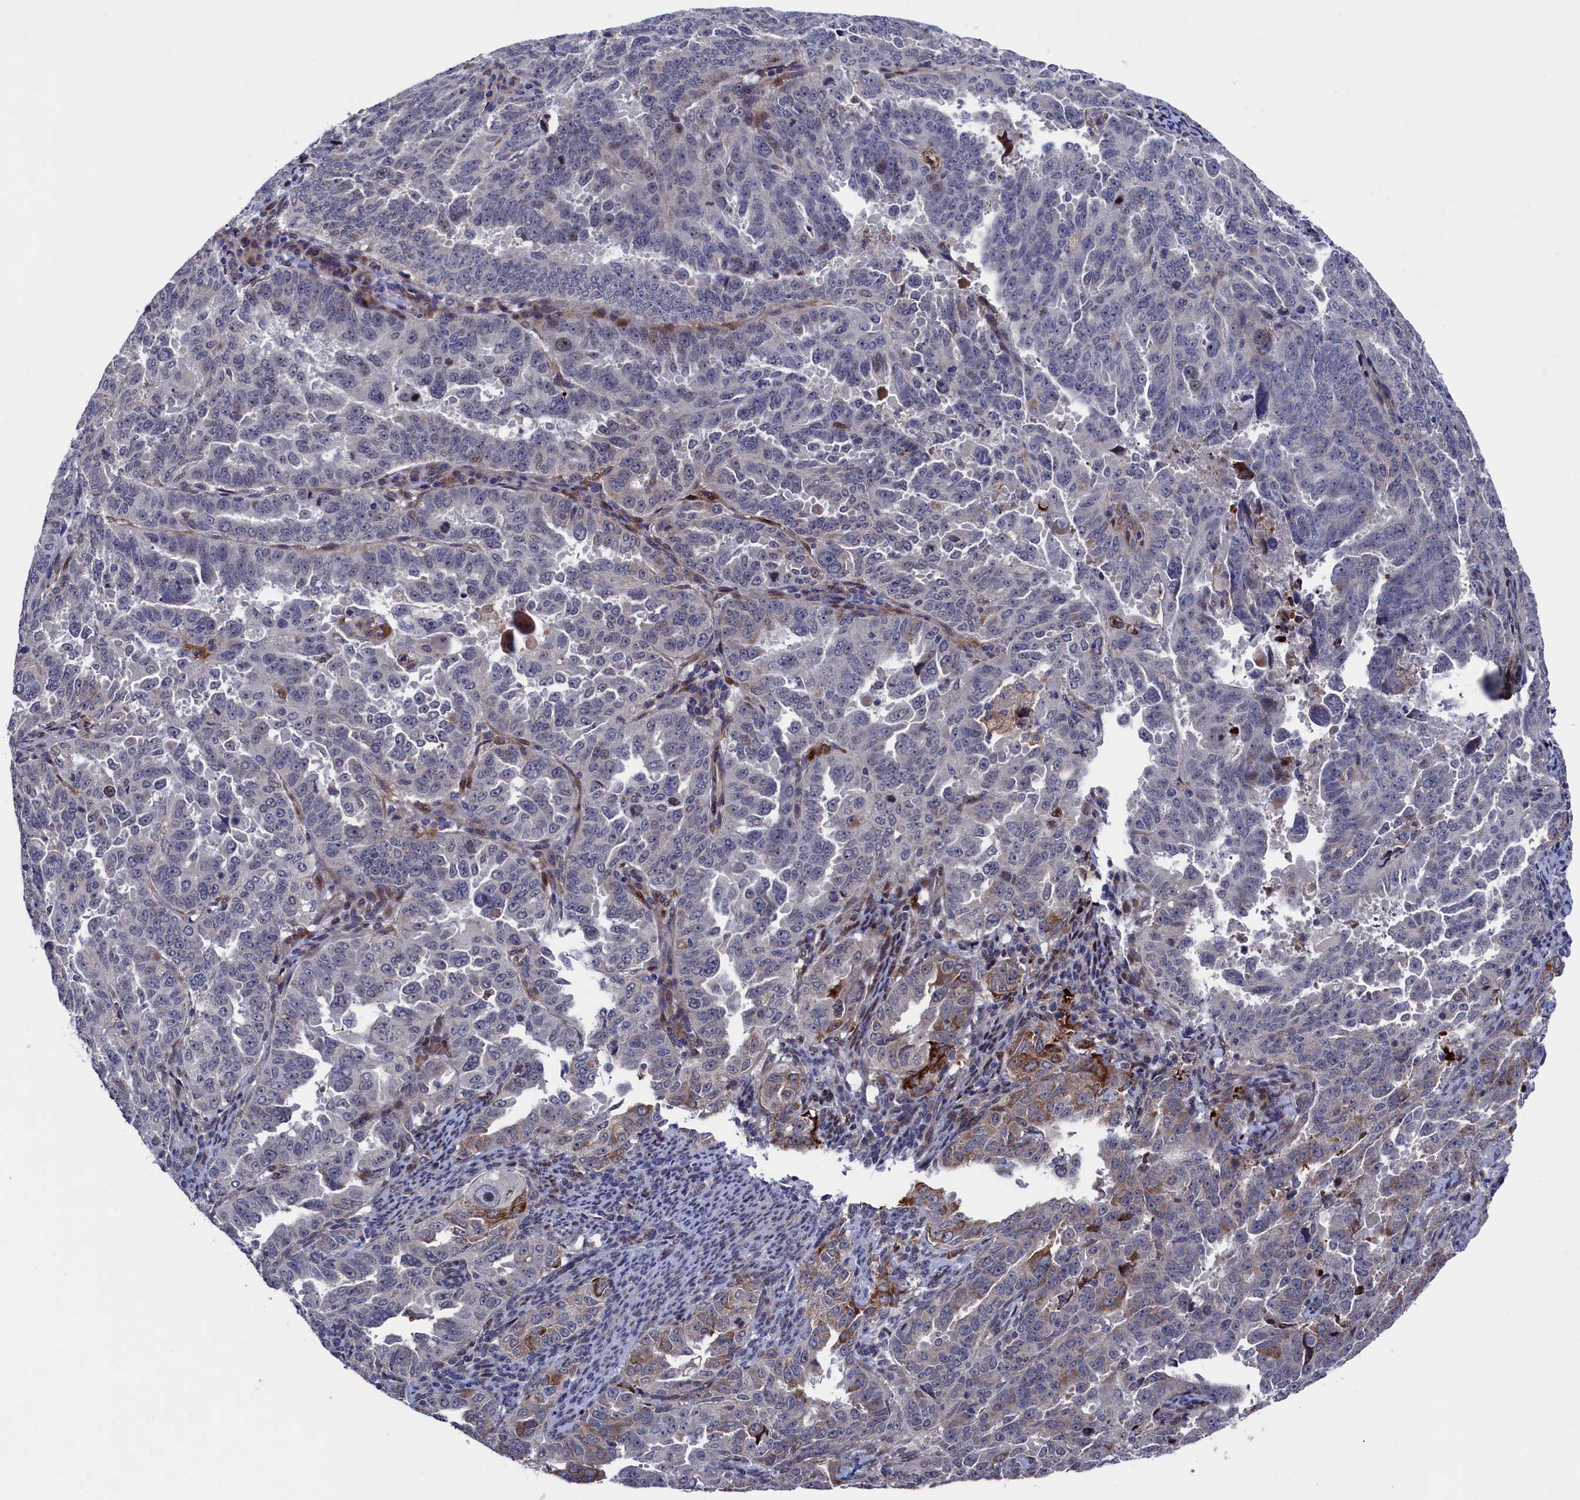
{"staining": {"intensity": "weak", "quantity": "<25%", "location": "cytoplasmic/membranous"}, "tissue": "endometrial cancer", "cell_type": "Tumor cells", "image_type": "cancer", "snomed": [{"axis": "morphology", "description": "Adenocarcinoma, NOS"}, {"axis": "topography", "description": "Endometrium"}], "caption": "Photomicrograph shows no significant protein expression in tumor cells of endometrial cancer. Nuclei are stained in blue.", "gene": "ZNF891", "patient": {"sex": "female", "age": 65}}